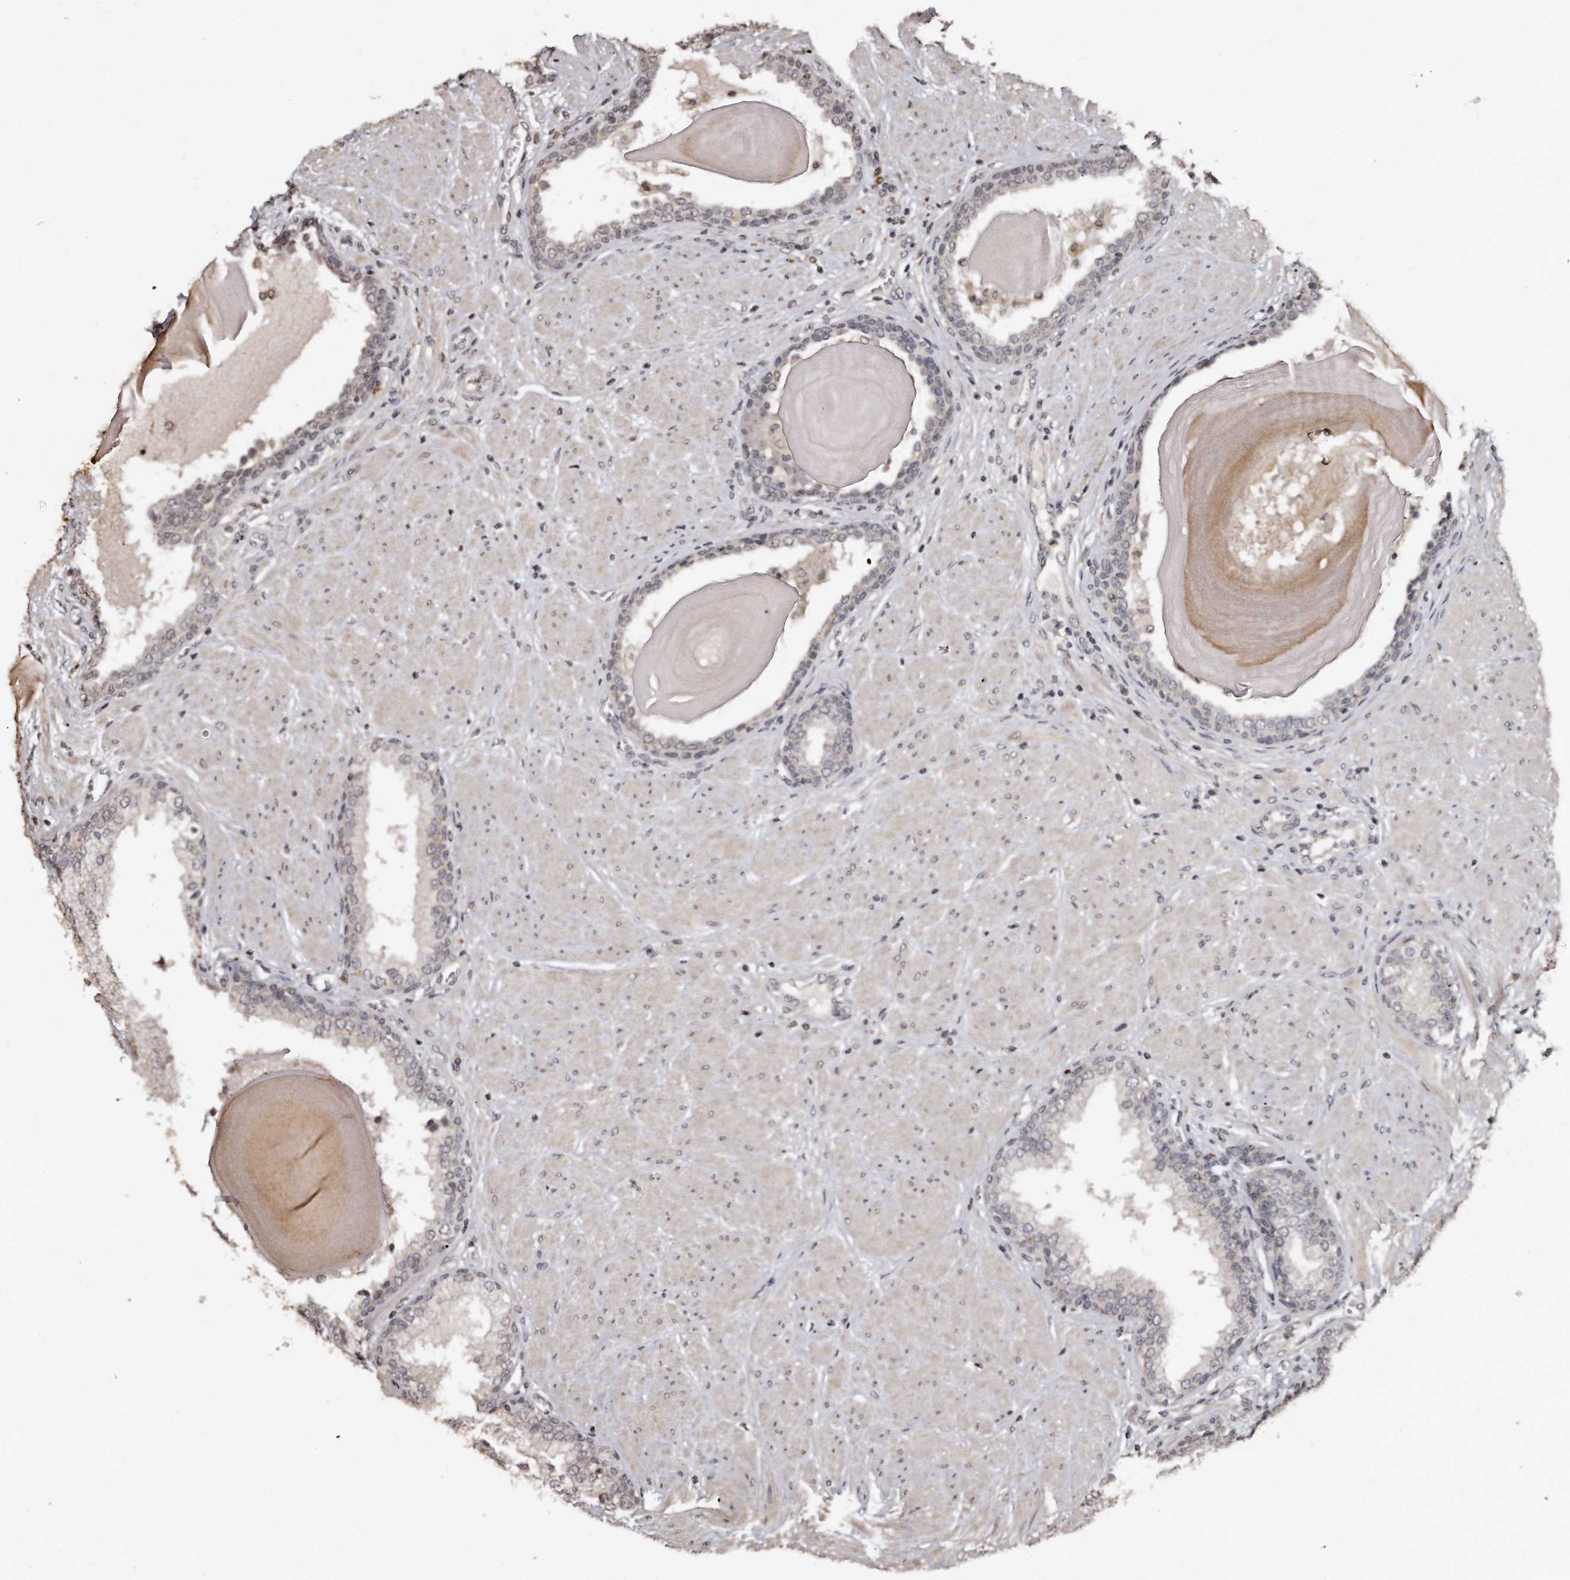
{"staining": {"intensity": "moderate", "quantity": "<25%", "location": "cytoplasmic/membranous"}, "tissue": "prostate", "cell_type": "Glandular cells", "image_type": "normal", "snomed": [{"axis": "morphology", "description": "Normal tissue, NOS"}, {"axis": "topography", "description": "Prostate"}], "caption": "Protein expression analysis of normal human prostate reveals moderate cytoplasmic/membranous expression in approximately <25% of glandular cells. (Brightfield microscopy of DAB IHC at high magnification).", "gene": "TSHR", "patient": {"sex": "male", "age": 51}}